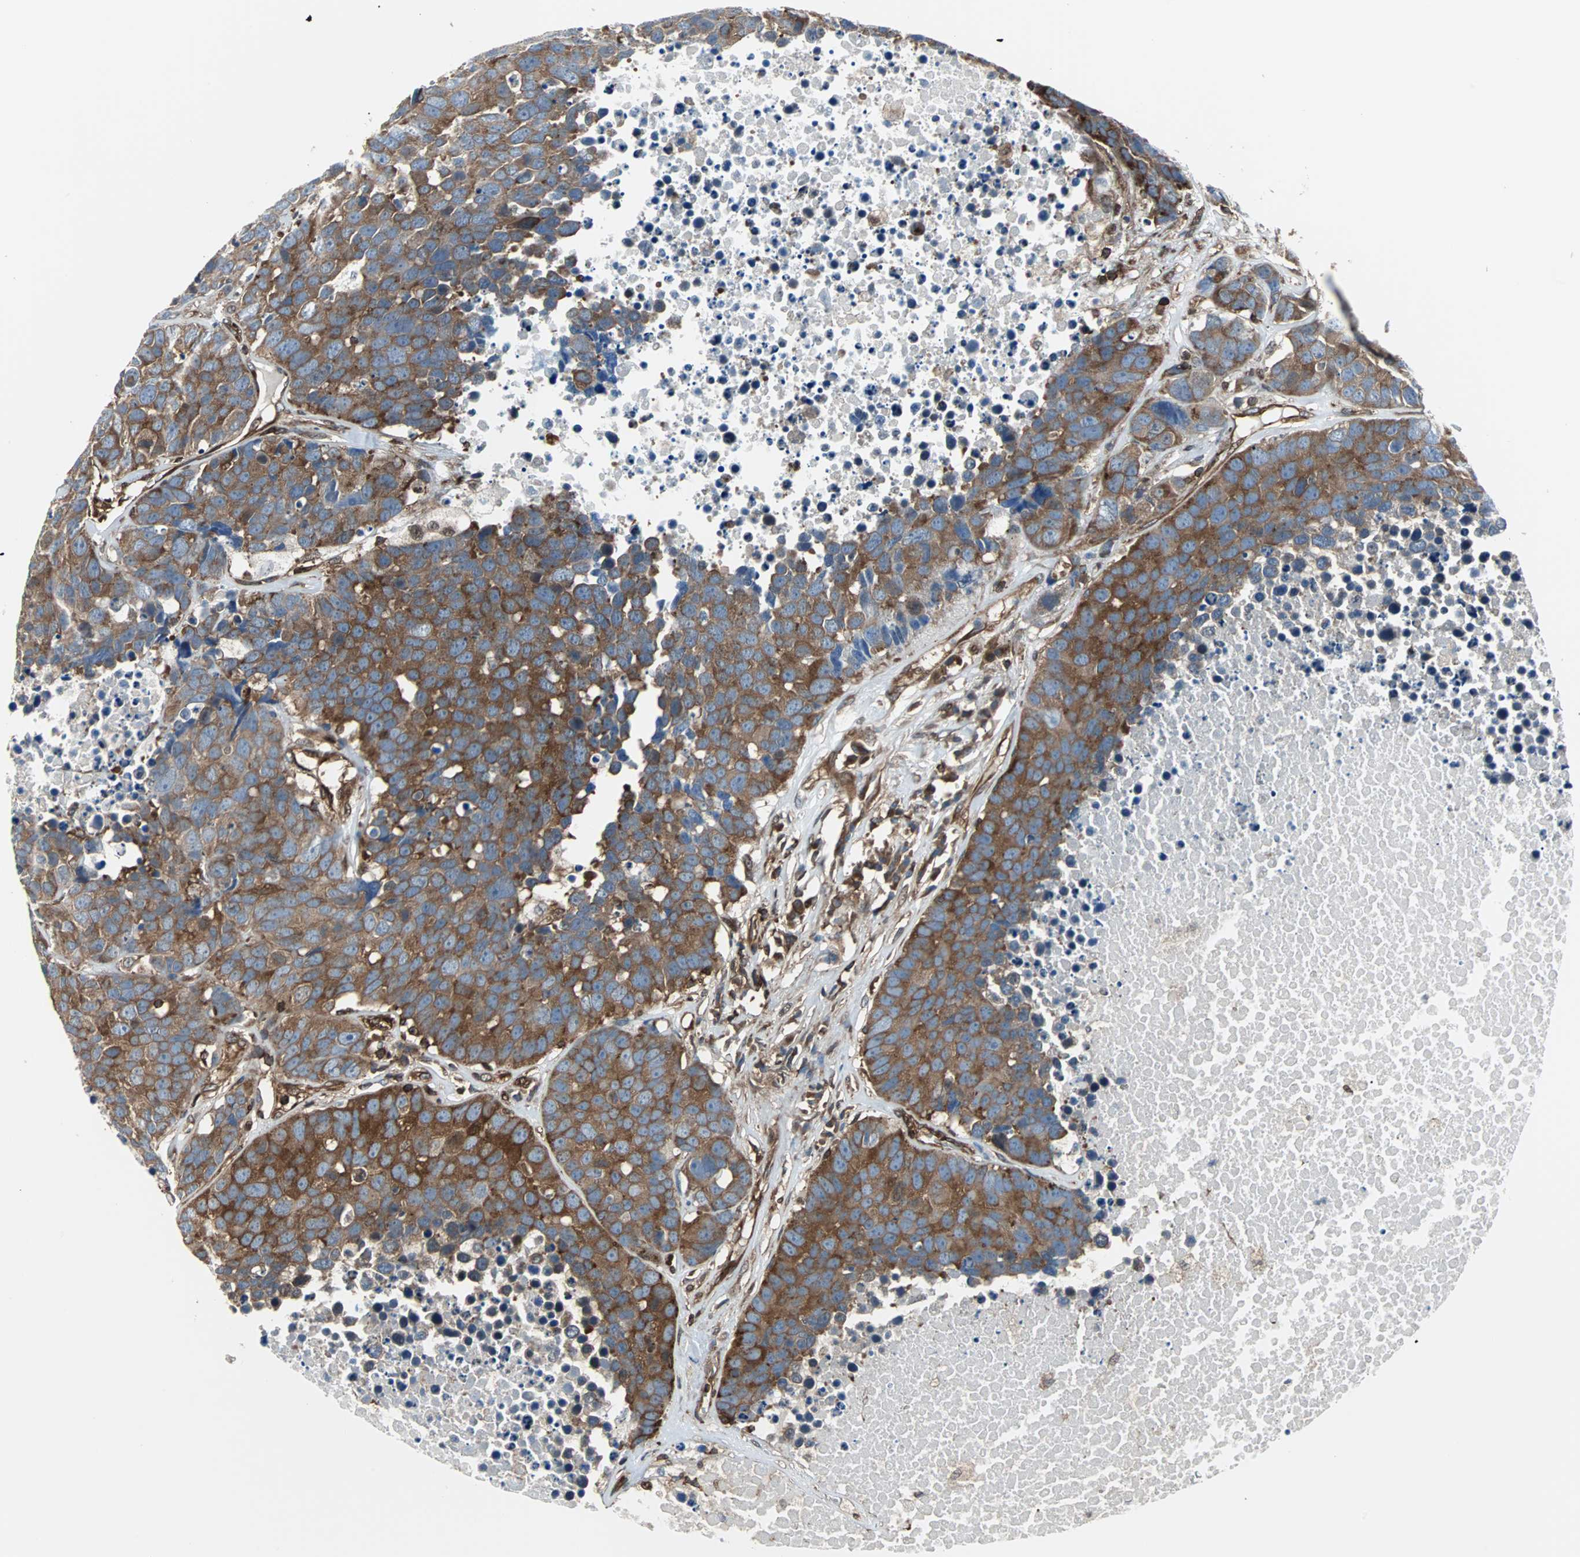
{"staining": {"intensity": "strong", "quantity": ">75%", "location": "cytoplasmic/membranous"}, "tissue": "carcinoid", "cell_type": "Tumor cells", "image_type": "cancer", "snomed": [{"axis": "morphology", "description": "Carcinoid, malignant, NOS"}, {"axis": "topography", "description": "Lung"}], "caption": "An image of malignant carcinoid stained for a protein reveals strong cytoplasmic/membranous brown staining in tumor cells.", "gene": "RELA", "patient": {"sex": "male", "age": 60}}